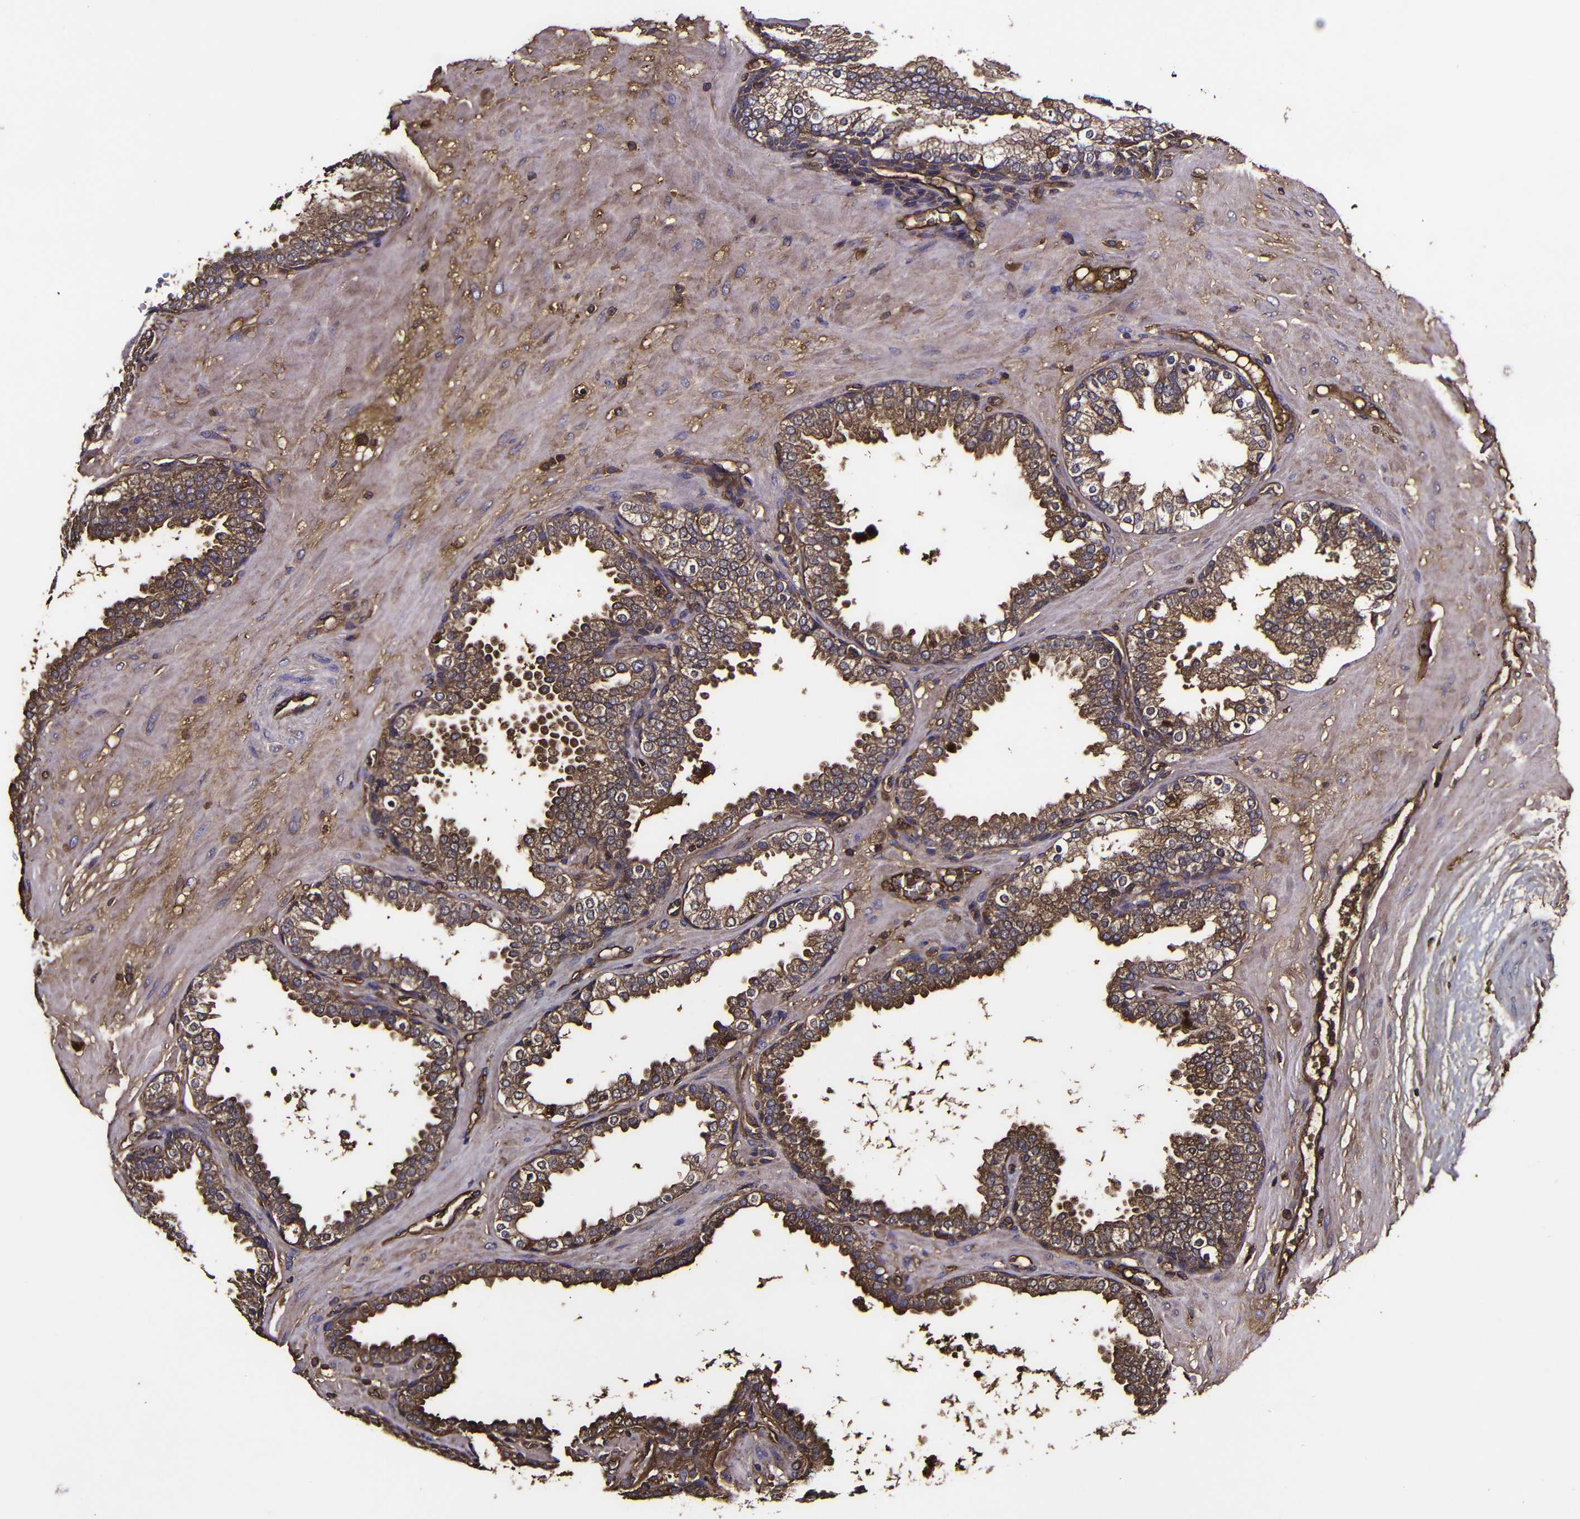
{"staining": {"intensity": "moderate", "quantity": ">75%", "location": "cytoplasmic/membranous"}, "tissue": "prostate", "cell_type": "Glandular cells", "image_type": "normal", "snomed": [{"axis": "morphology", "description": "Normal tissue, NOS"}, {"axis": "topography", "description": "Prostate"}], "caption": "Normal prostate was stained to show a protein in brown. There is medium levels of moderate cytoplasmic/membranous positivity in about >75% of glandular cells.", "gene": "MSN", "patient": {"sex": "male", "age": 51}}